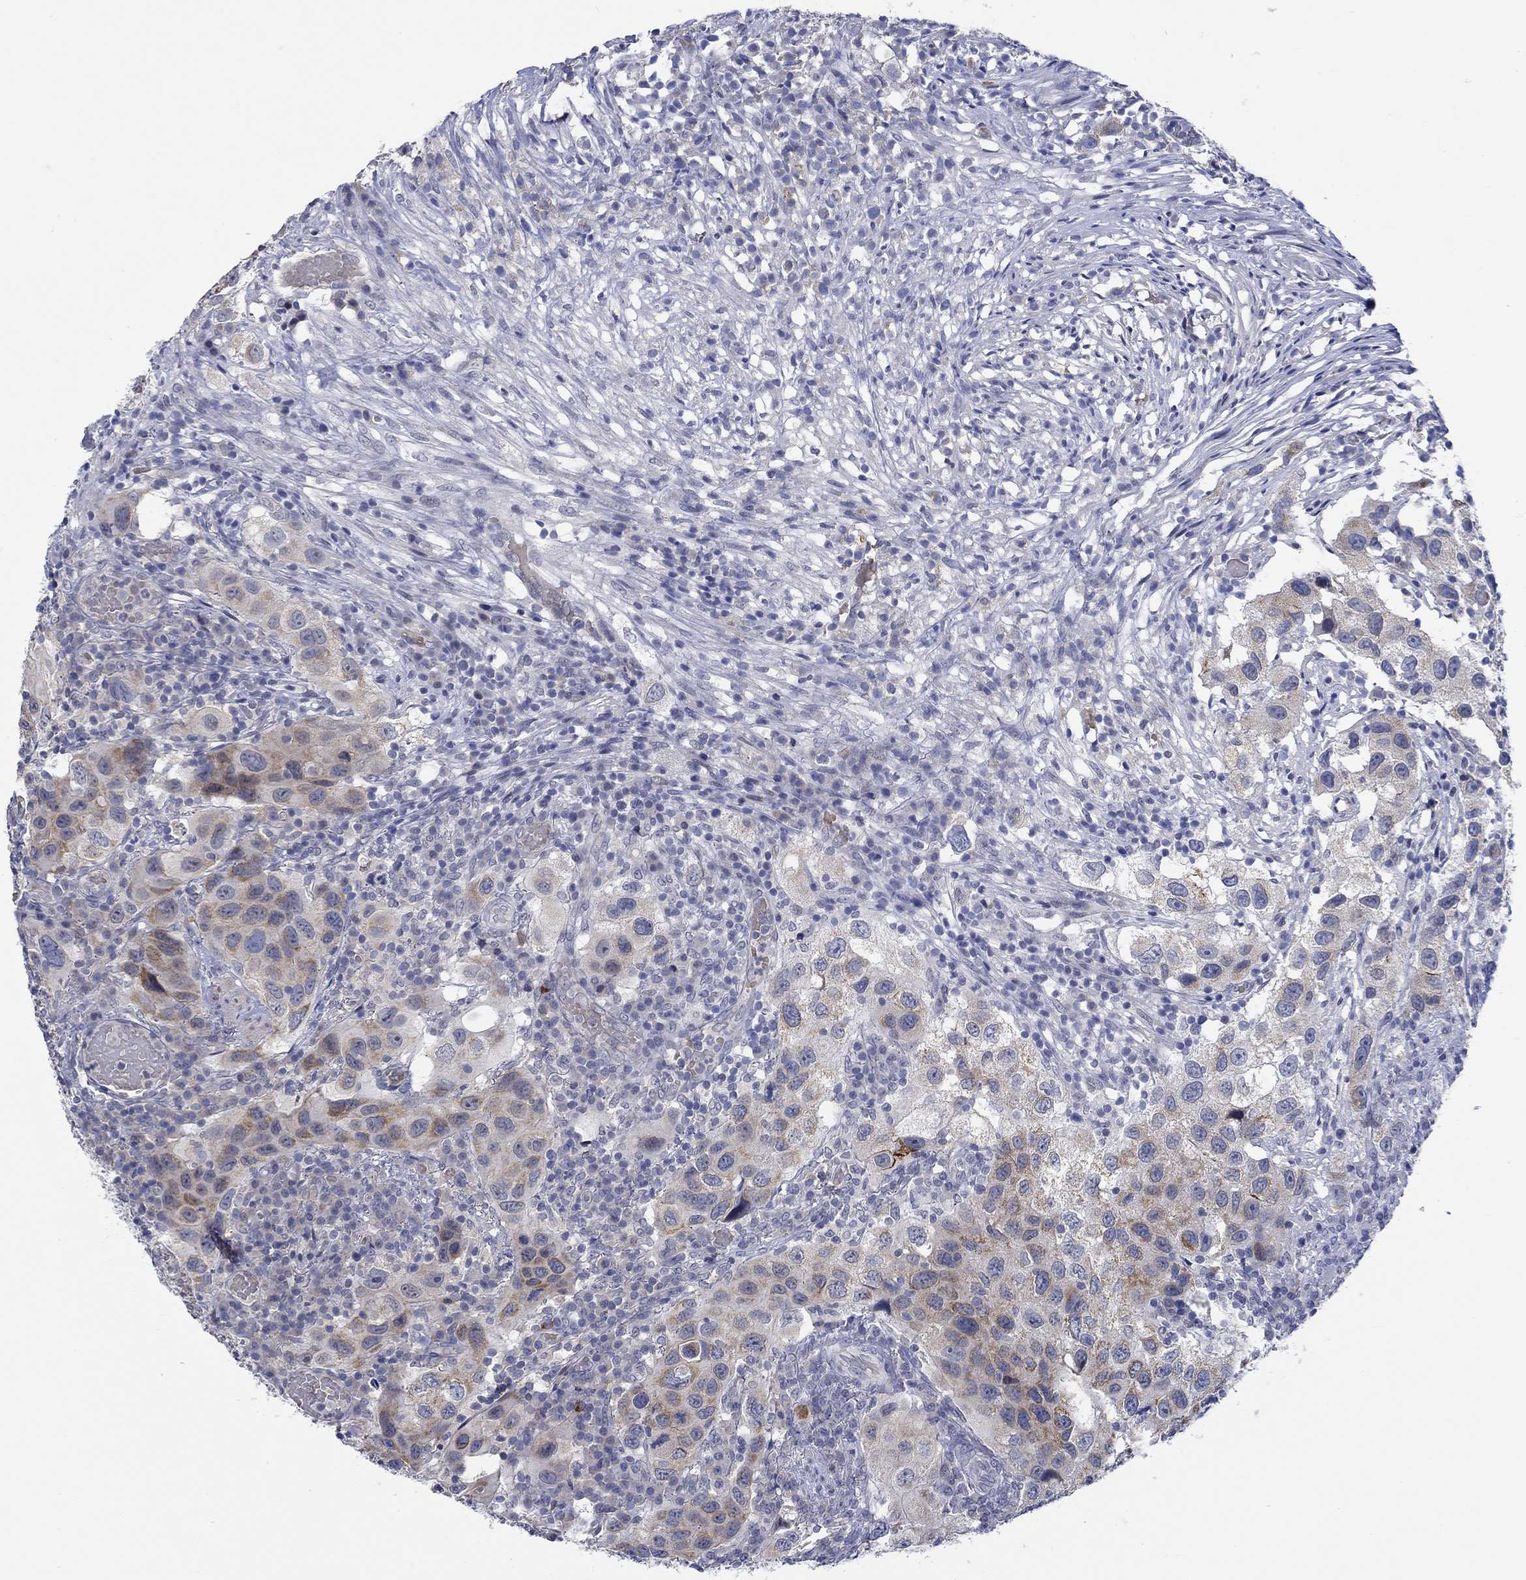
{"staining": {"intensity": "strong", "quantity": "<25%", "location": "cytoplasmic/membranous"}, "tissue": "urothelial cancer", "cell_type": "Tumor cells", "image_type": "cancer", "snomed": [{"axis": "morphology", "description": "Urothelial carcinoma, High grade"}, {"axis": "topography", "description": "Urinary bladder"}], "caption": "An IHC micrograph of tumor tissue is shown. Protein staining in brown shows strong cytoplasmic/membranous positivity in urothelial cancer within tumor cells.", "gene": "WASF1", "patient": {"sex": "male", "age": 79}}